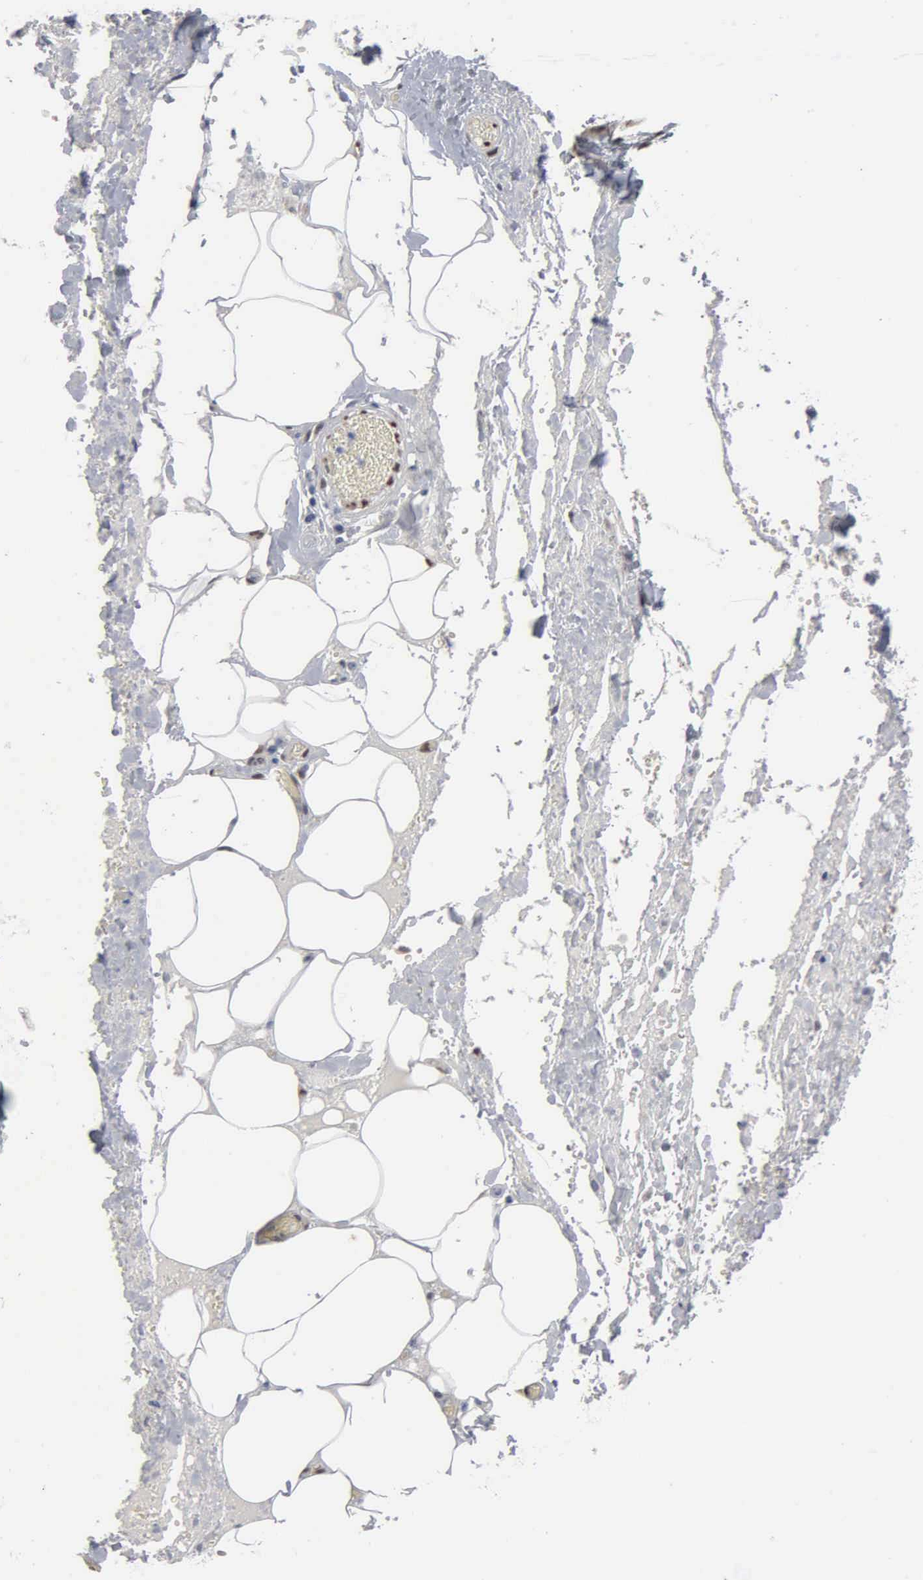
{"staining": {"intensity": "strong", "quantity": ">75%", "location": "nuclear"}, "tissue": "smooth muscle", "cell_type": "Smooth muscle cells", "image_type": "normal", "snomed": [{"axis": "morphology", "description": "Normal tissue, NOS"}, {"axis": "topography", "description": "Uterus"}], "caption": "Human smooth muscle stained for a protein (brown) reveals strong nuclear positive expression in approximately >75% of smooth muscle cells.", "gene": "FGF2", "patient": {"sex": "female", "age": 56}}